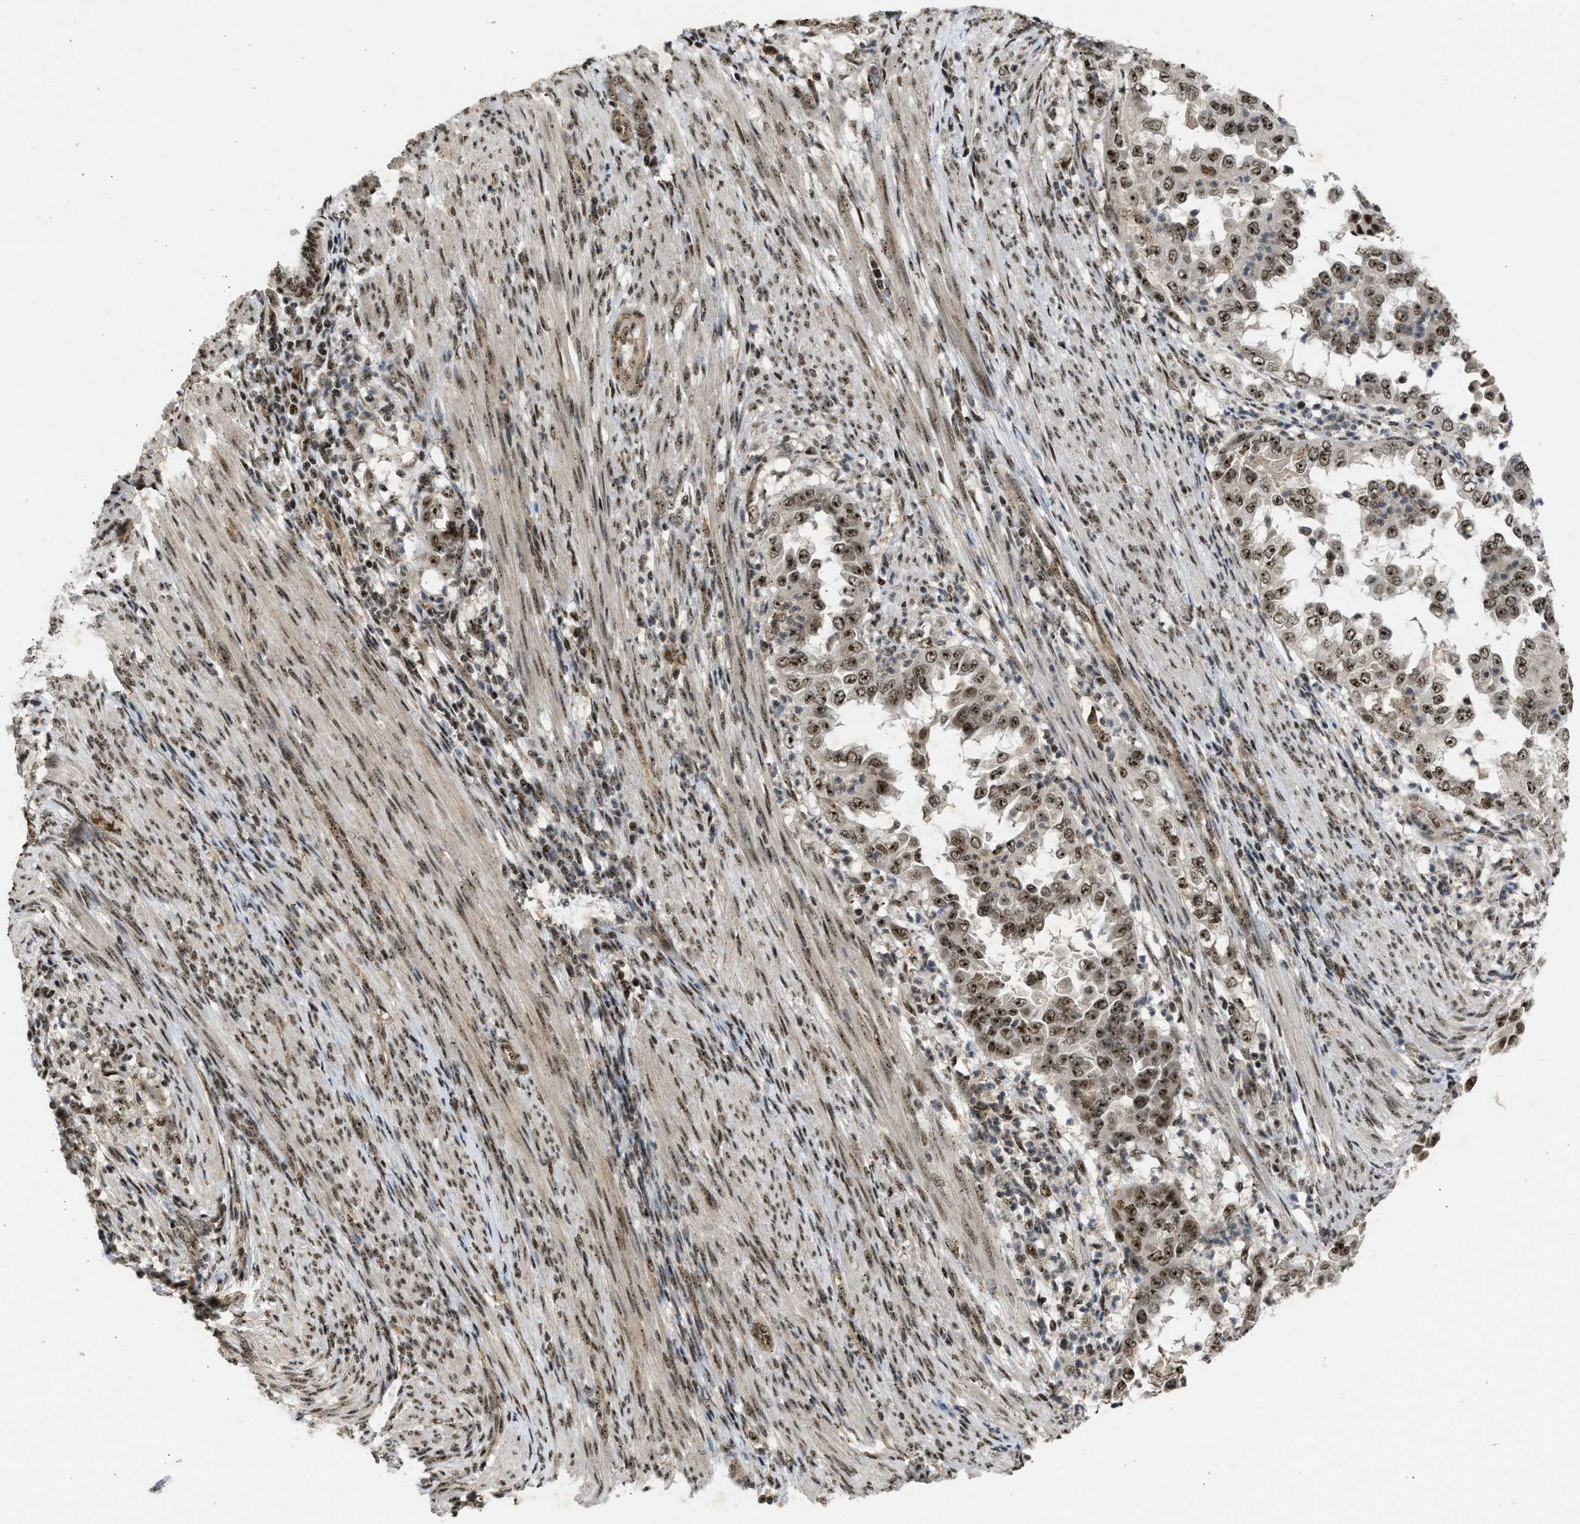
{"staining": {"intensity": "moderate", "quantity": ">75%", "location": "nuclear"}, "tissue": "endometrial cancer", "cell_type": "Tumor cells", "image_type": "cancer", "snomed": [{"axis": "morphology", "description": "Adenocarcinoma, NOS"}, {"axis": "topography", "description": "Endometrium"}], "caption": "Human endometrial cancer stained for a protein (brown) displays moderate nuclear positive expression in about >75% of tumor cells.", "gene": "TFDP2", "patient": {"sex": "female", "age": 85}}